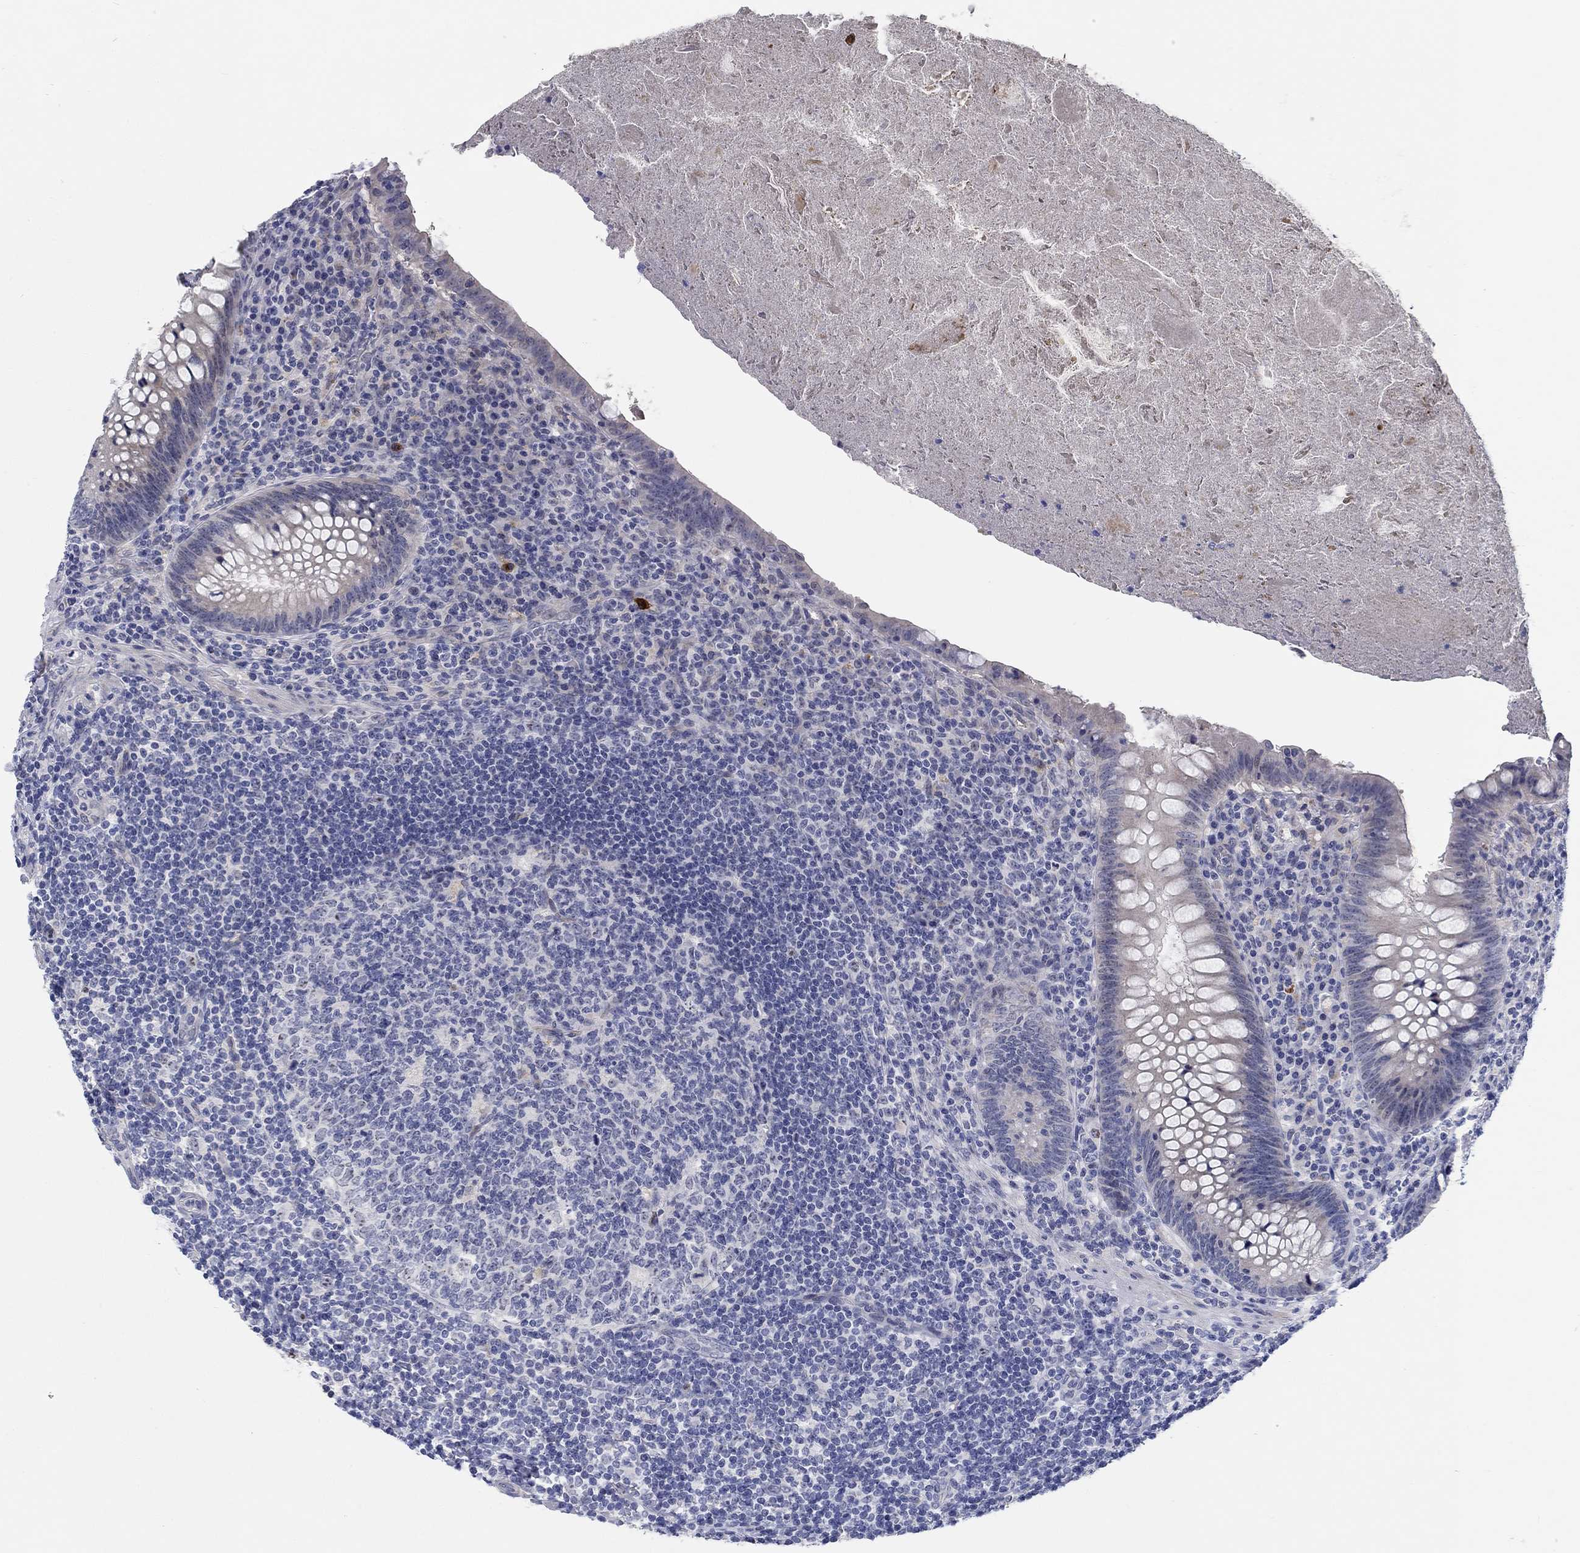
{"staining": {"intensity": "negative", "quantity": "none", "location": "none"}, "tissue": "appendix", "cell_type": "Glandular cells", "image_type": "normal", "snomed": [{"axis": "morphology", "description": "Normal tissue, NOS"}, {"axis": "topography", "description": "Appendix"}], "caption": "This is a image of immunohistochemistry (IHC) staining of unremarkable appendix, which shows no expression in glandular cells.", "gene": "SMIM18", "patient": {"sex": "male", "age": 47}}